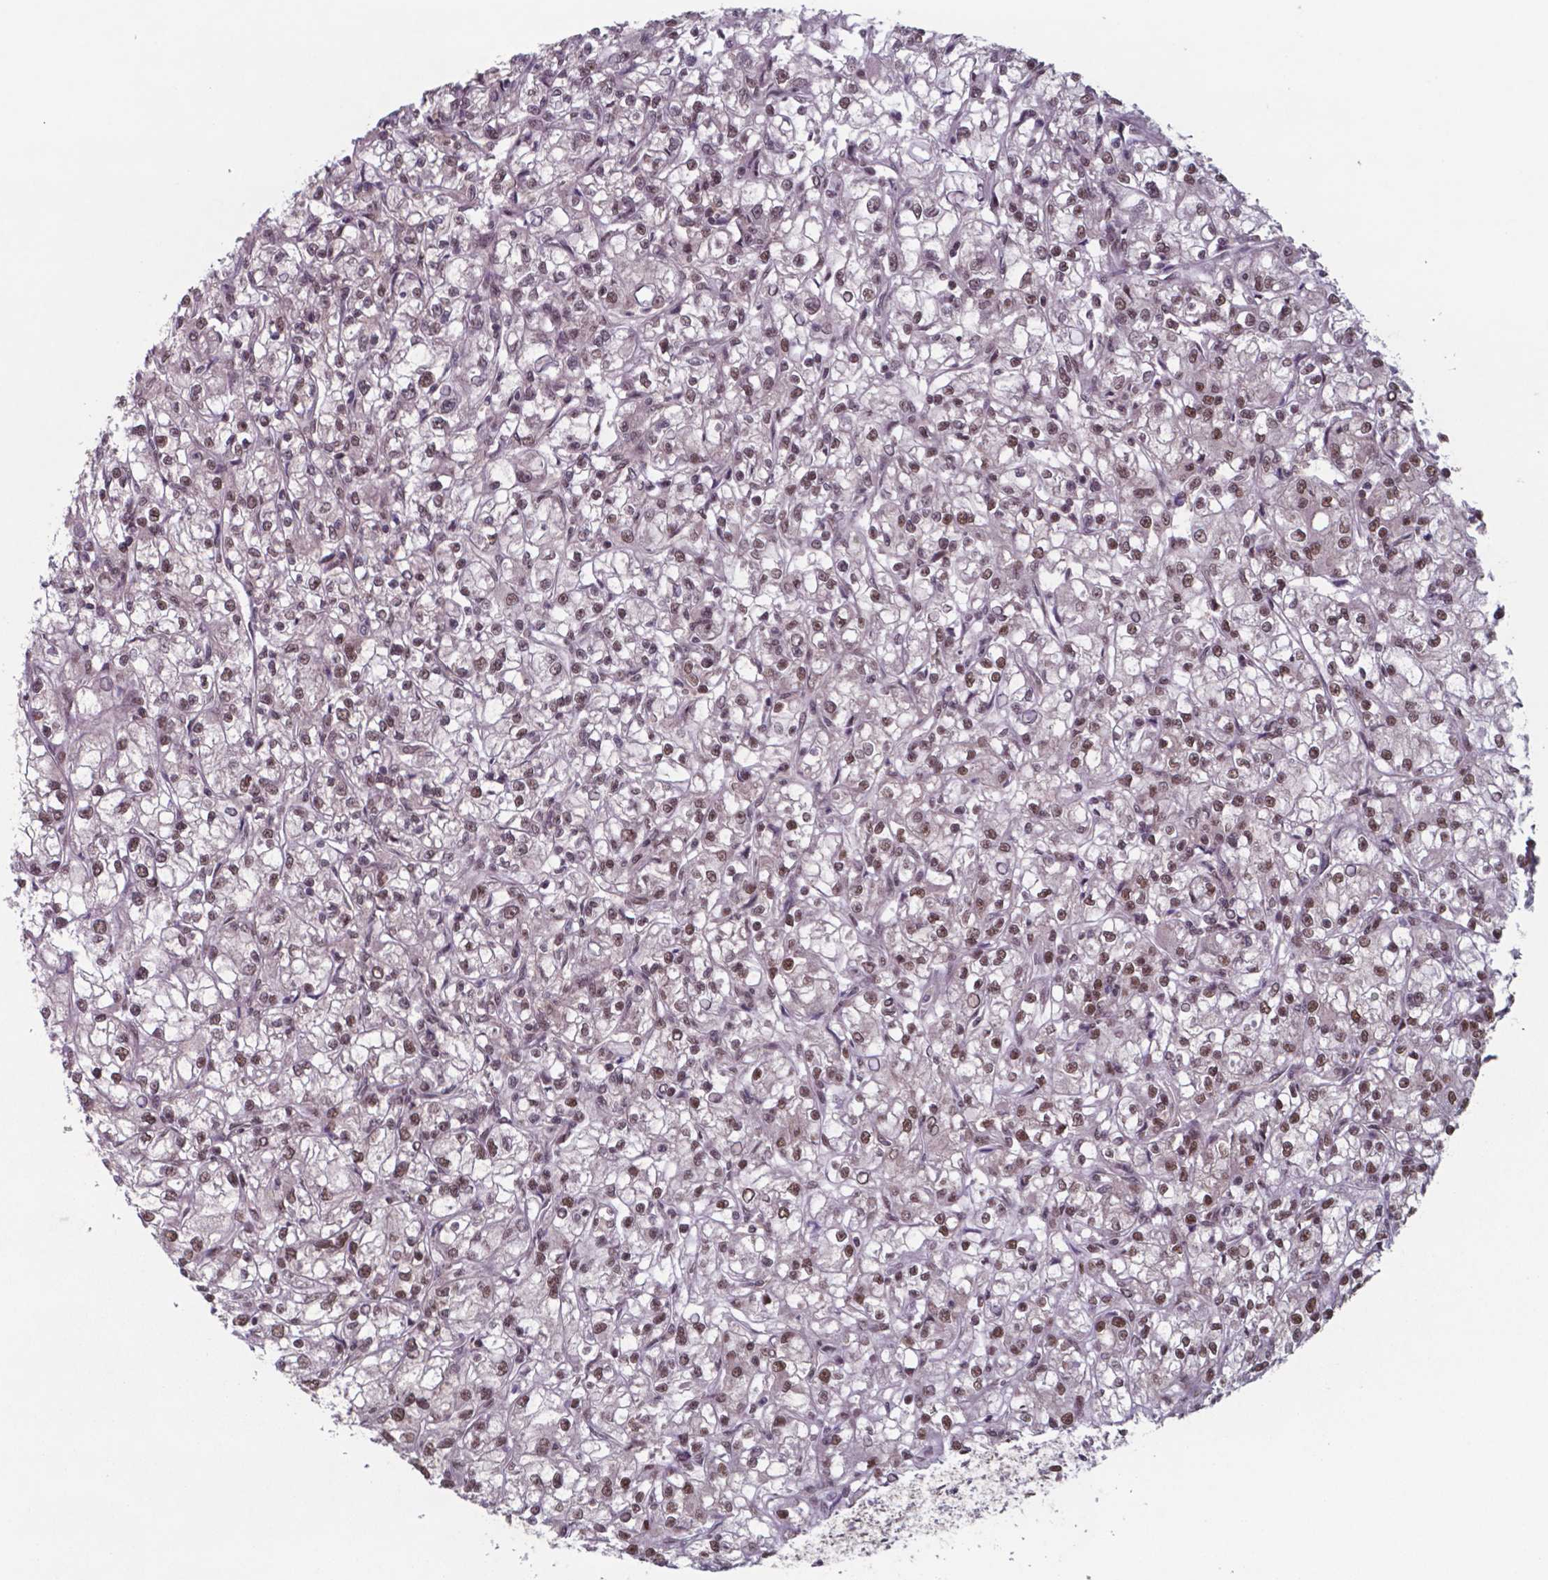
{"staining": {"intensity": "moderate", "quantity": ">75%", "location": "nuclear"}, "tissue": "renal cancer", "cell_type": "Tumor cells", "image_type": "cancer", "snomed": [{"axis": "morphology", "description": "Adenocarcinoma, NOS"}, {"axis": "topography", "description": "Kidney"}], "caption": "An immunohistochemistry photomicrograph of tumor tissue is shown. Protein staining in brown shows moderate nuclear positivity in renal adenocarcinoma within tumor cells.", "gene": "UBA1", "patient": {"sex": "female", "age": 59}}